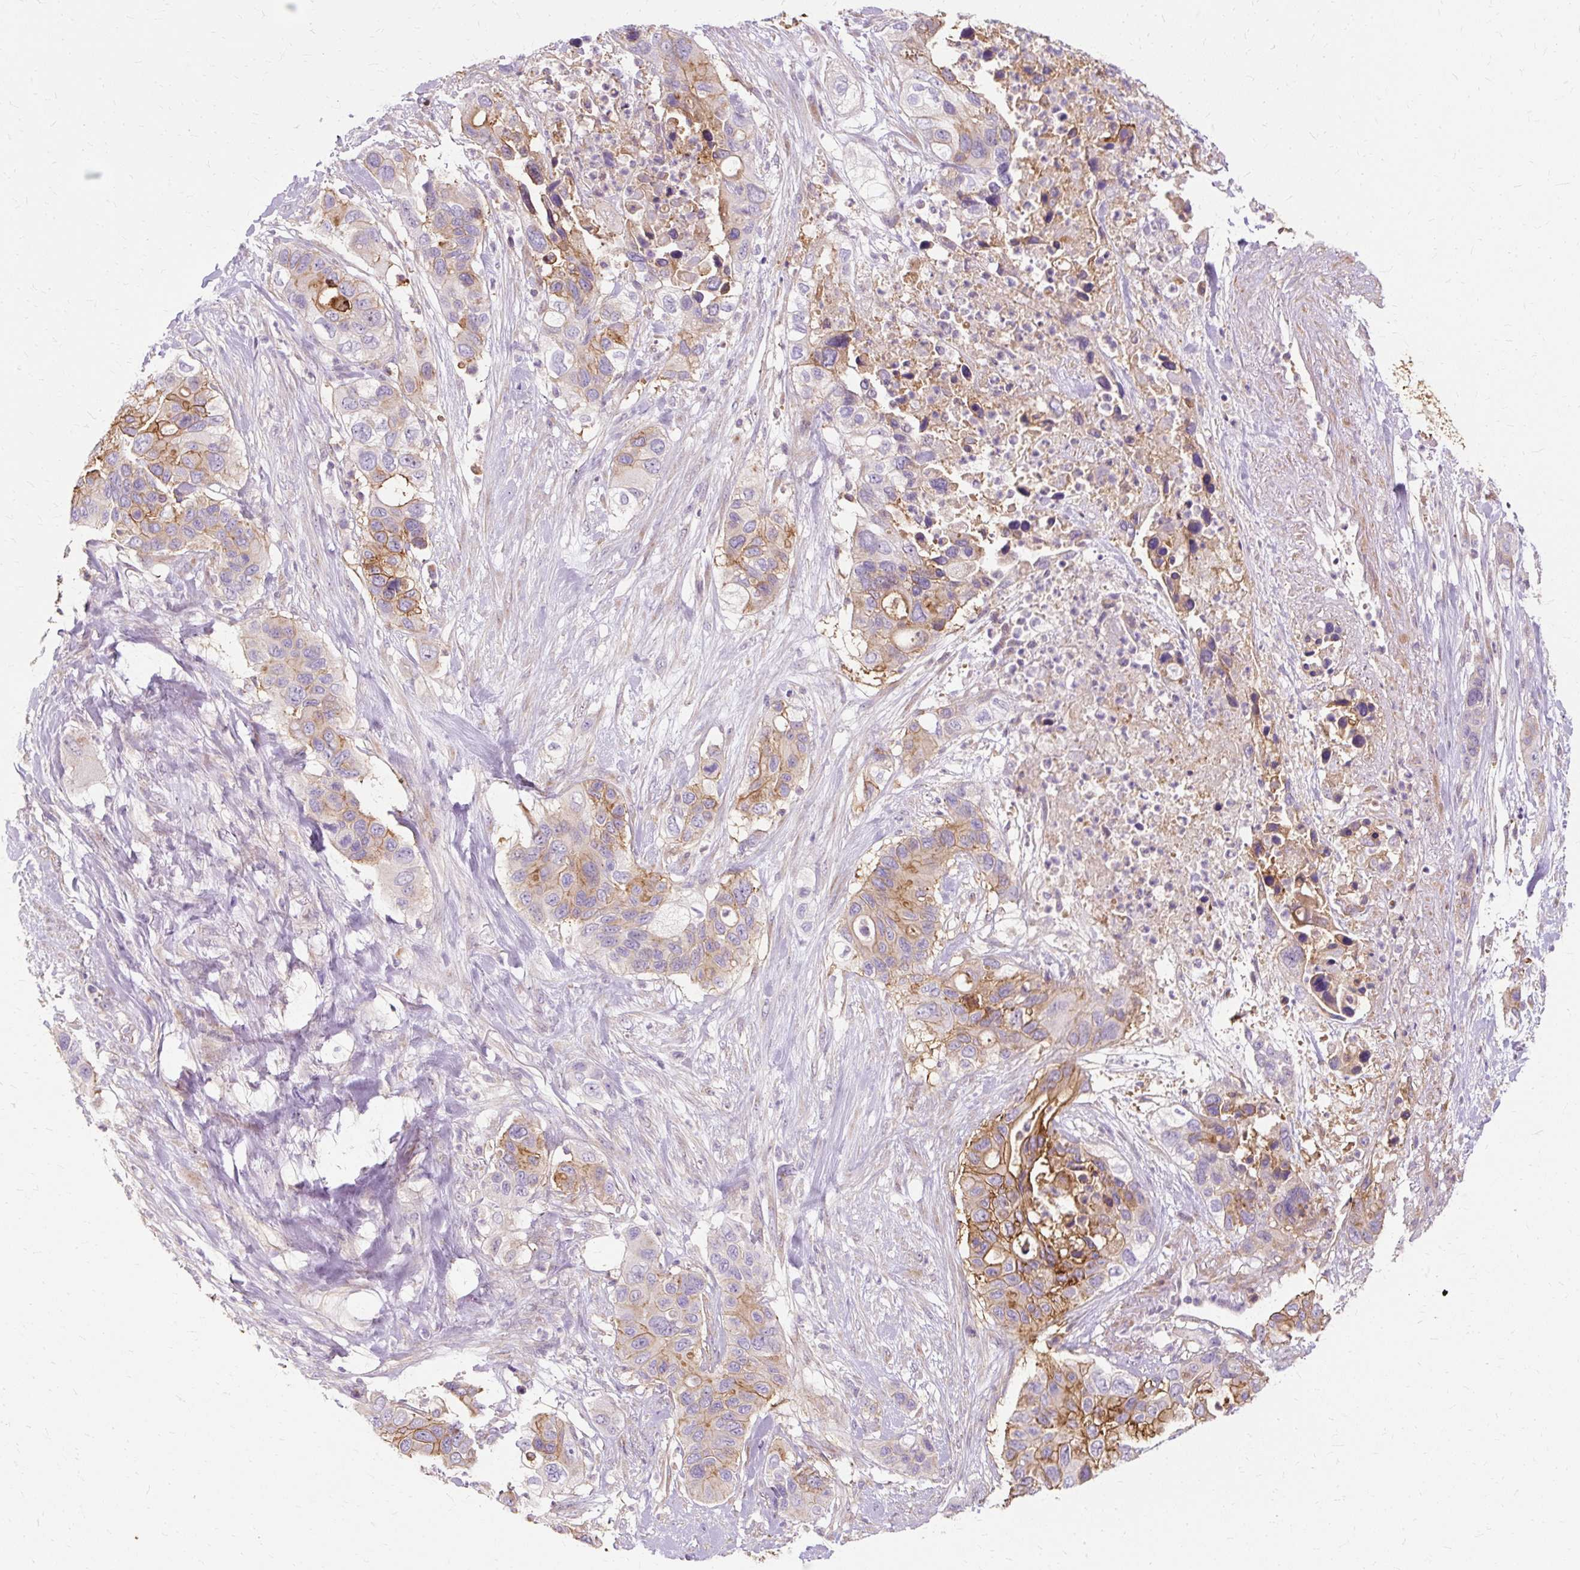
{"staining": {"intensity": "moderate", "quantity": "<25%", "location": "cytoplasmic/membranous"}, "tissue": "pancreatic cancer", "cell_type": "Tumor cells", "image_type": "cancer", "snomed": [{"axis": "morphology", "description": "Adenocarcinoma, NOS"}, {"axis": "topography", "description": "Pancreas"}], "caption": "IHC photomicrograph of human pancreatic cancer (adenocarcinoma) stained for a protein (brown), which displays low levels of moderate cytoplasmic/membranous staining in about <25% of tumor cells.", "gene": "TSPAN8", "patient": {"sex": "female", "age": 71}}